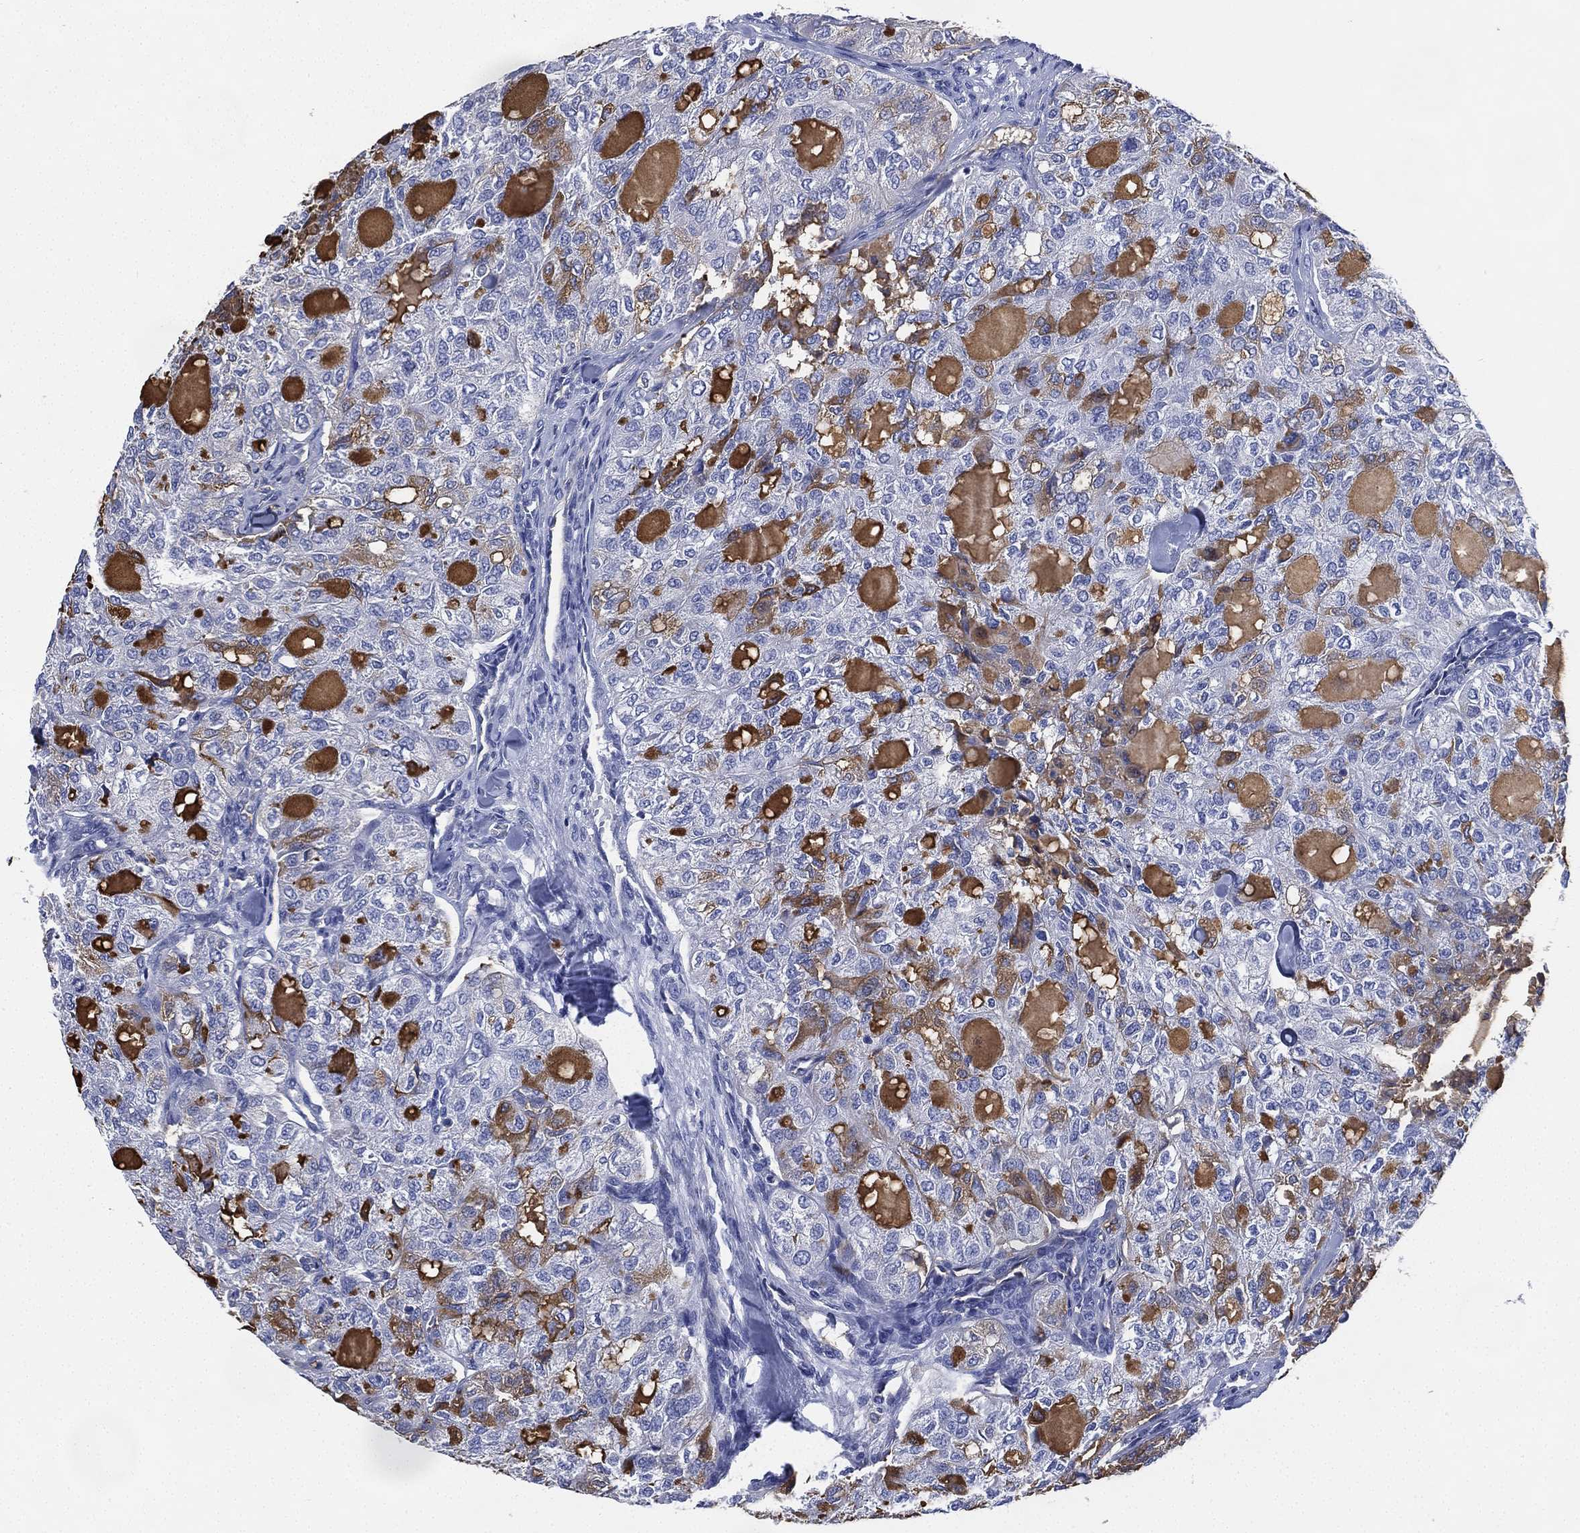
{"staining": {"intensity": "negative", "quantity": "none", "location": "none"}, "tissue": "thyroid cancer", "cell_type": "Tumor cells", "image_type": "cancer", "snomed": [{"axis": "morphology", "description": "Follicular adenoma carcinoma, NOS"}, {"axis": "topography", "description": "Thyroid gland"}], "caption": "DAB (3,3'-diaminobenzidine) immunohistochemical staining of human thyroid cancer displays no significant expression in tumor cells.", "gene": "CCDC70", "patient": {"sex": "male", "age": 75}}